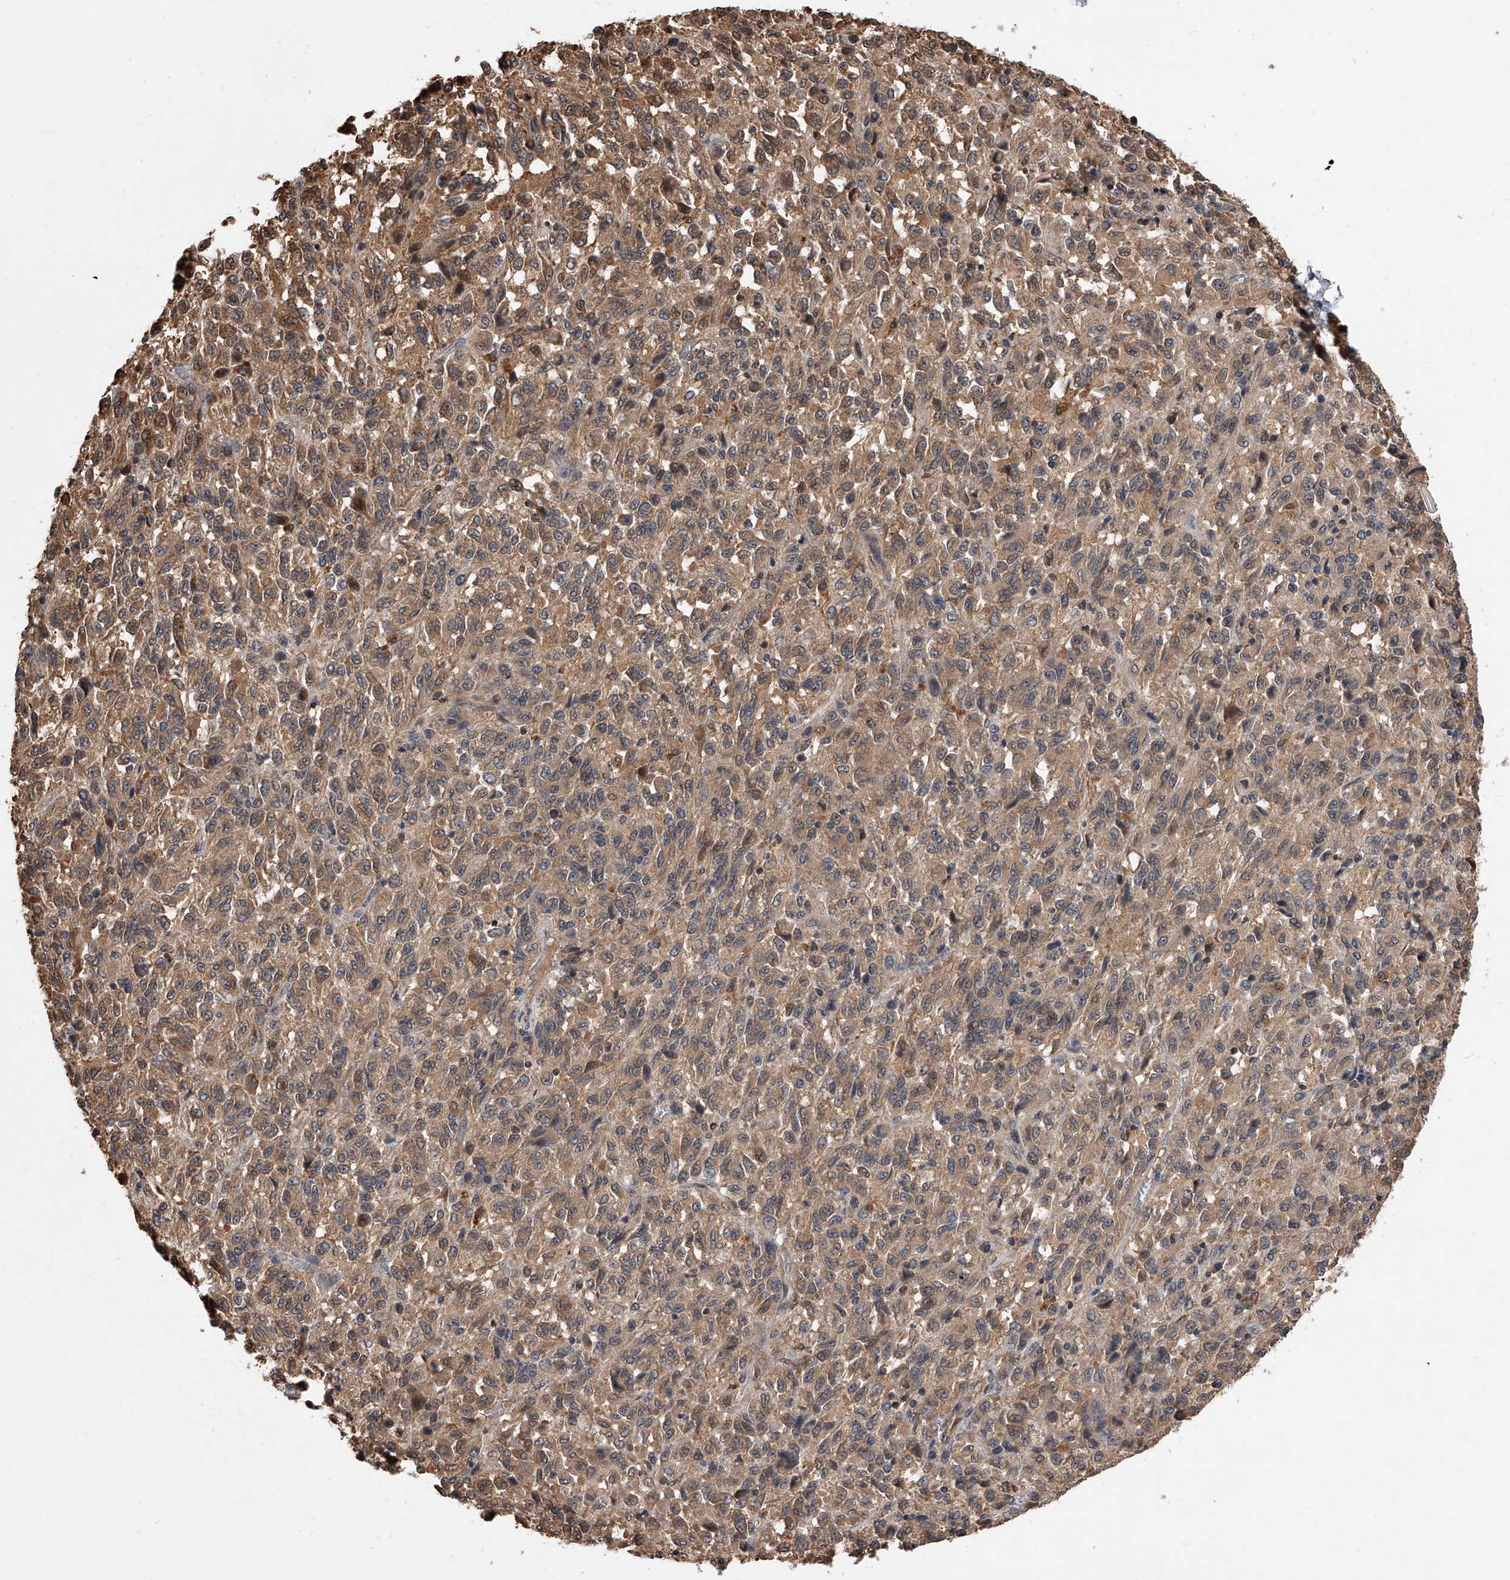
{"staining": {"intensity": "moderate", "quantity": ">75%", "location": "cytoplasmic/membranous"}, "tissue": "melanoma", "cell_type": "Tumor cells", "image_type": "cancer", "snomed": [{"axis": "morphology", "description": "Malignant melanoma, Metastatic site"}, {"axis": "topography", "description": "Lung"}], "caption": "Brown immunohistochemical staining in malignant melanoma (metastatic site) shows moderate cytoplasmic/membranous positivity in approximately >75% of tumor cells. The protein of interest is stained brown, and the nuclei are stained in blue (DAB IHC with brightfield microscopy, high magnification).", "gene": "GMDS", "patient": {"sex": "male", "age": 64}}